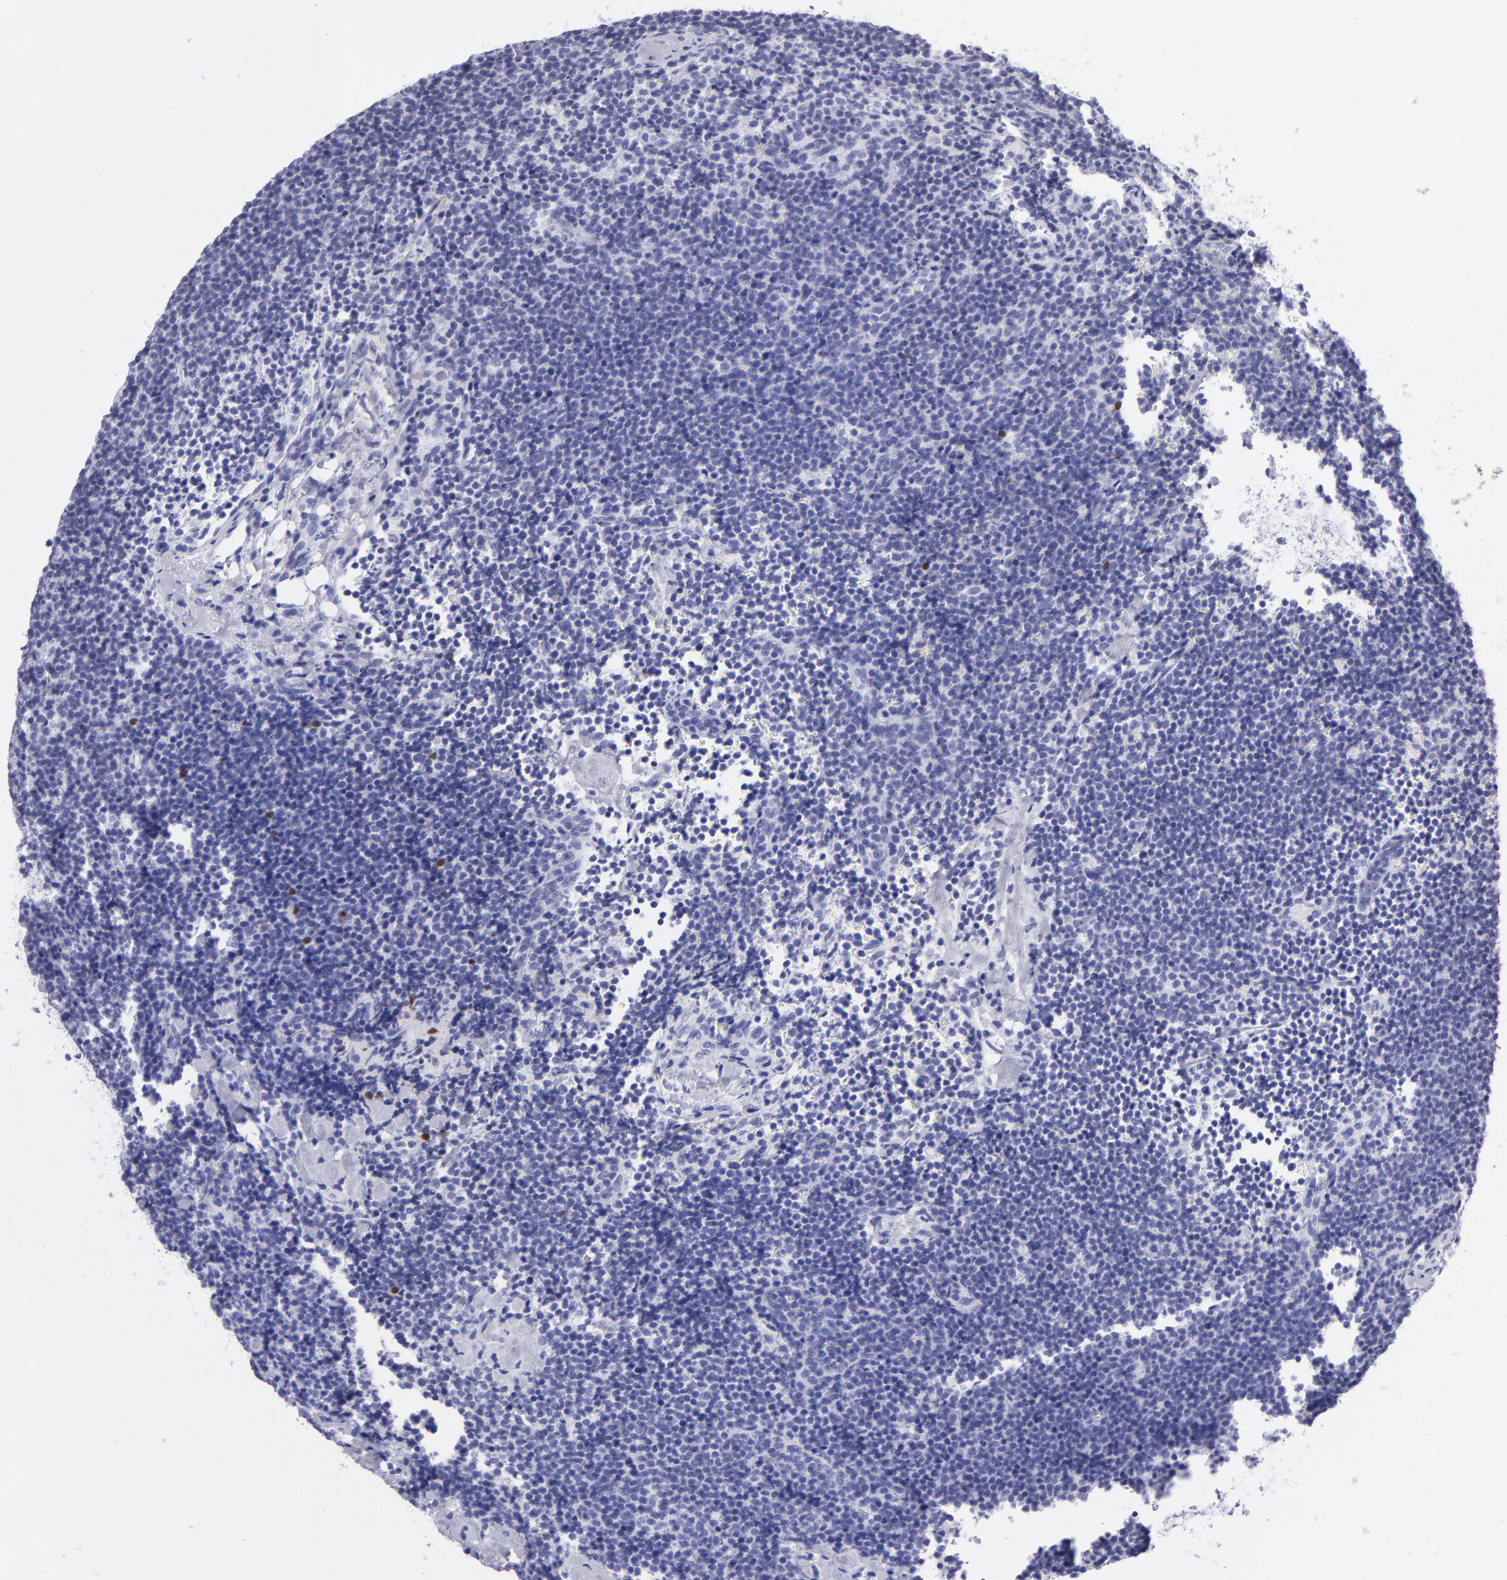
{"staining": {"intensity": "negative", "quantity": "none", "location": "none"}, "tissue": "lymphoma", "cell_type": "Tumor cells", "image_type": "cancer", "snomed": [{"axis": "morphology", "description": "Malignant lymphoma, non-Hodgkin's type, High grade"}, {"axis": "topography", "description": "Lymph node"}], "caption": "IHC histopathology image of neoplastic tissue: human lymphoma stained with DAB exhibits no significant protein expression in tumor cells. (DAB immunohistochemistry (IHC) visualized using brightfield microscopy, high magnification).", "gene": "PVALB", "patient": {"sex": "female", "age": 58}}